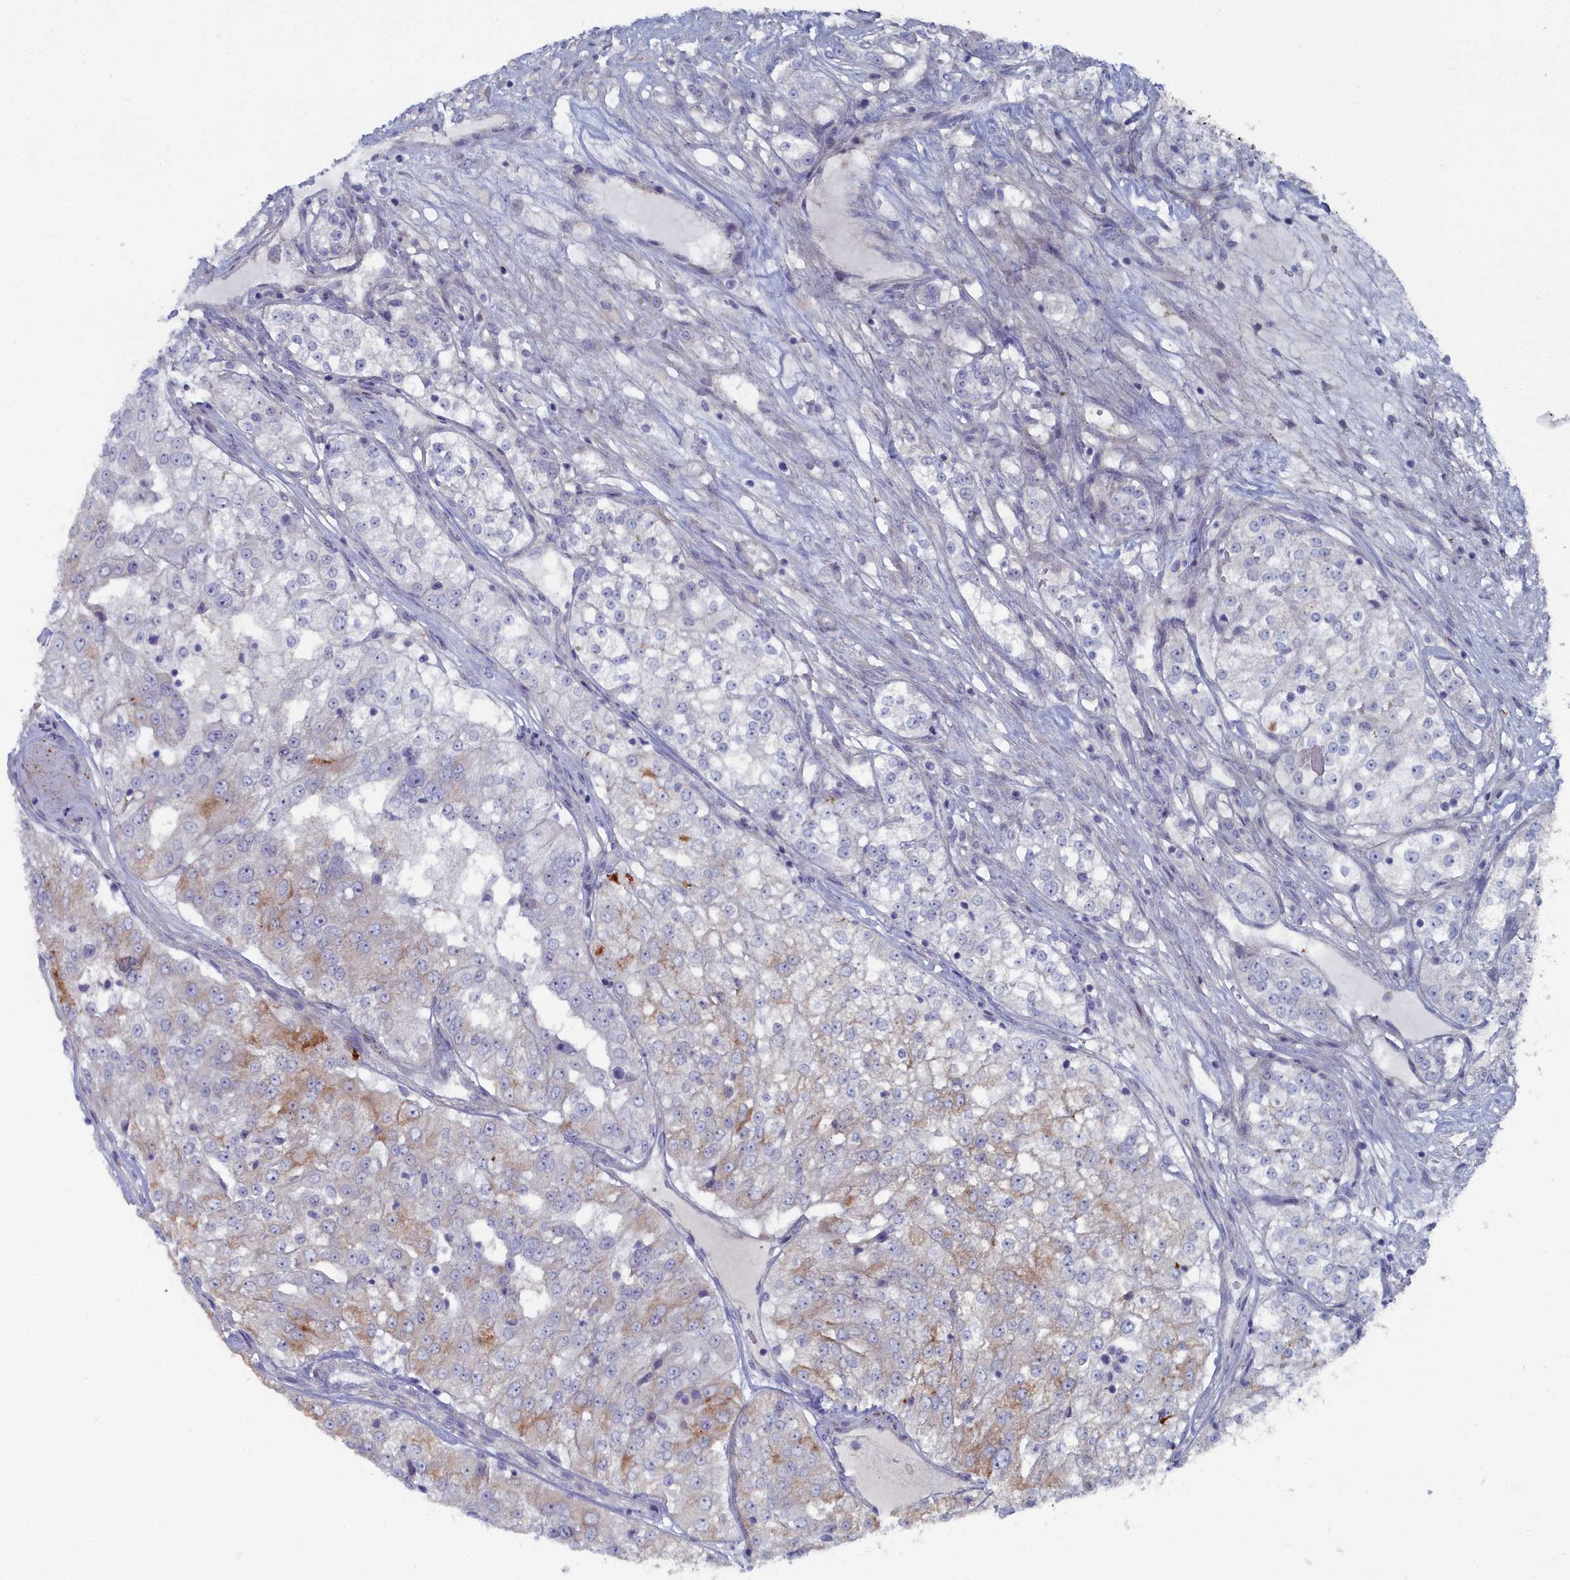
{"staining": {"intensity": "moderate", "quantity": "<25%", "location": "cytoplasmic/membranous"}, "tissue": "renal cancer", "cell_type": "Tumor cells", "image_type": "cancer", "snomed": [{"axis": "morphology", "description": "Adenocarcinoma, NOS"}, {"axis": "topography", "description": "Kidney"}], "caption": "Renal cancer (adenocarcinoma) stained with a brown dye reveals moderate cytoplasmic/membranous positive staining in approximately <25% of tumor cells.", "gene": "SHISAL2A", "patient": {"sex": "female", "age": 63}}